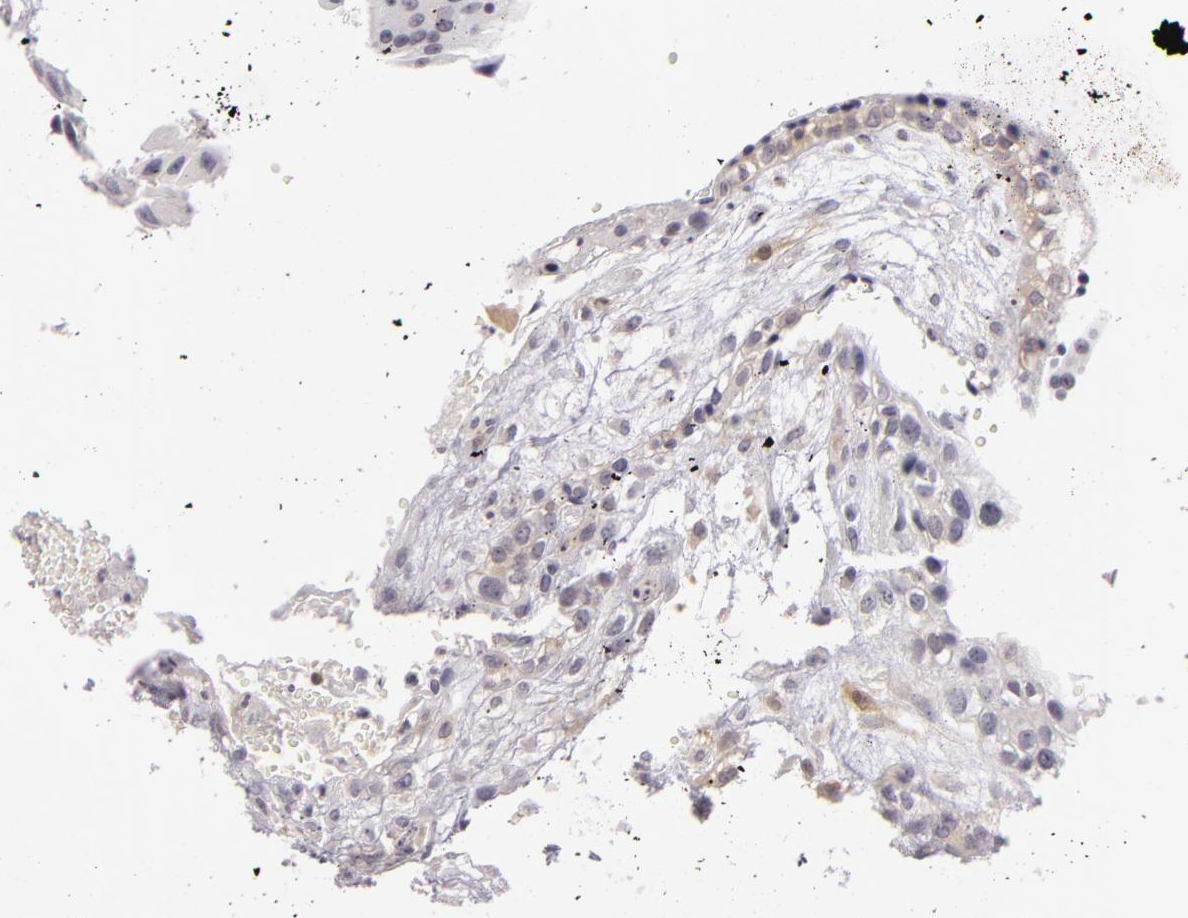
{"staining": {"intensity": "negative", "quantity": "none", "location": "none"}, "tissue": "placenta", "cell_type": "Decidual cells", "image_type": "normal", "snomed": [{"axis": "morphology", "description": "Normal tissue, NOS"}, {"axis": "topography", "description": "Placenta"}], "caption": "The IHC image has no significant staining in decidual cells of placenta.", "gene": "GNPDA1", "patient": {"sex": "female", "age": 34}}